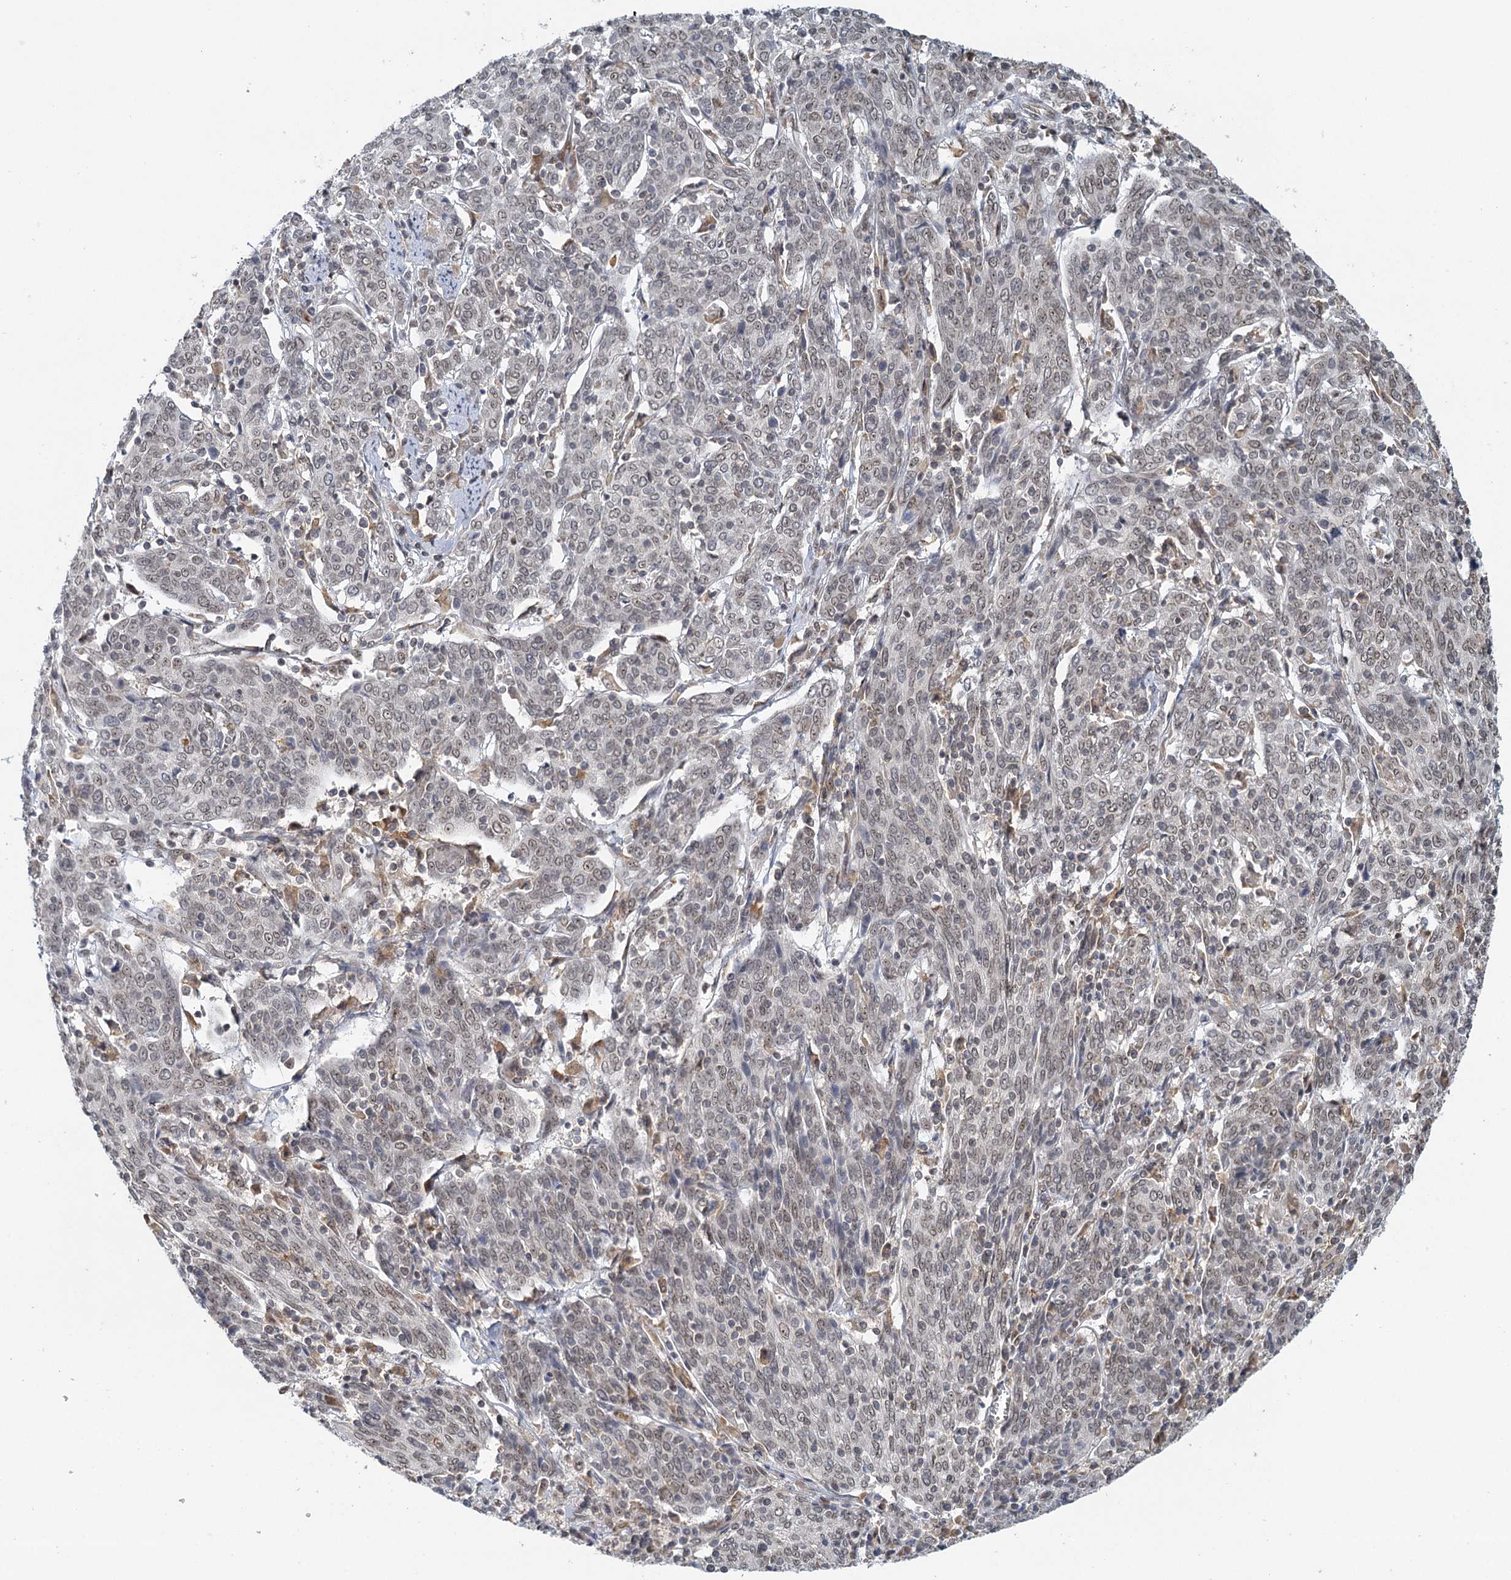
{"staining": {"intensity": "weak", "quantity": "25%-75%", "location": "nuclear"}, "tissue": "cervical cancer", "cell_type": "Tumor cells", "image_type": "cancer", "snomed": [{"axis": "morphology", "description": "Squamous cell carcinoma, NOS"}, {"axis": "topography", "description": "Cervix"}], "caption": "Human squamous cell carcinoma (cervical) stained with a brown dye demonstrates weak nuclear positive positivity in about 25%-75% of tumor cells.", "gene": "TREX1", "patient": {"sex": "female", "age": 67}}